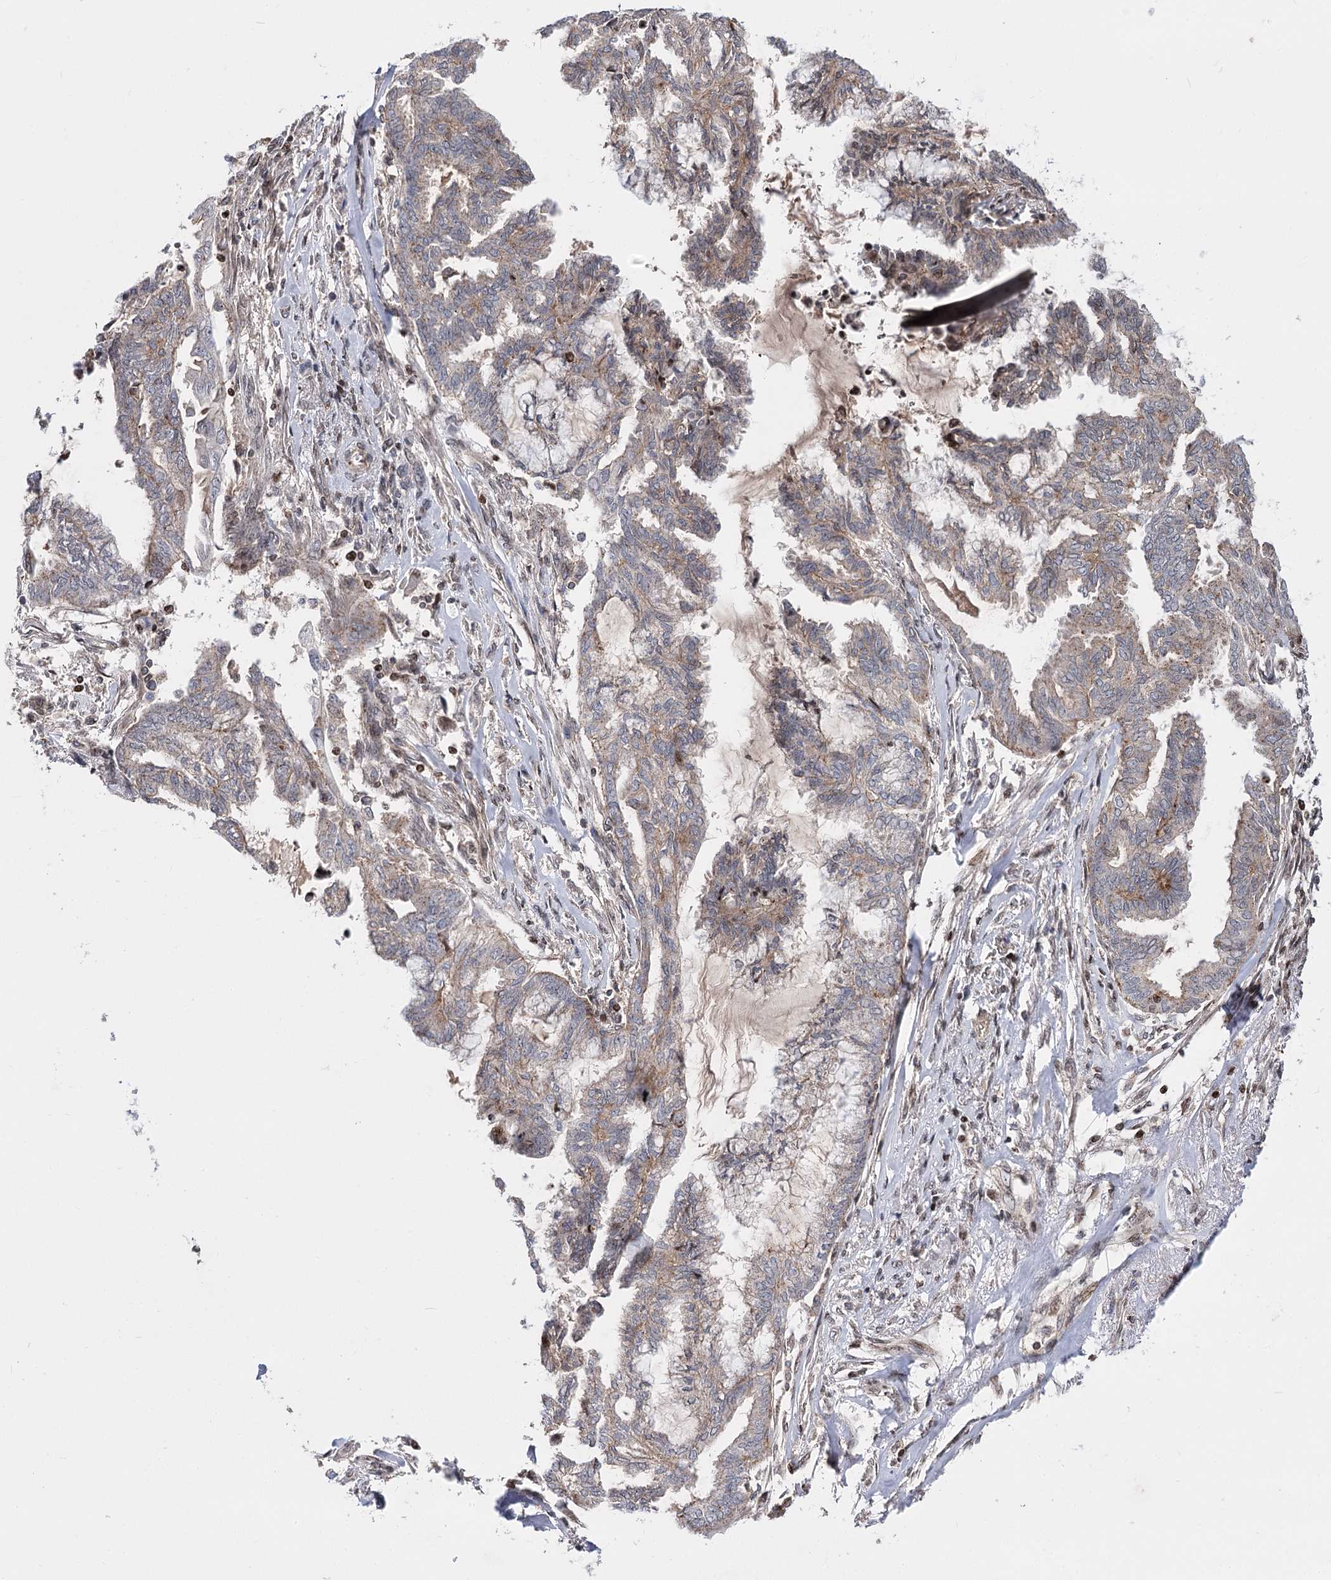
{"staining": {"intensity": "weak", "quantity": "25%-75%", "location": "cytoplasmic/membranous"}, "tissue": "endometrial cancer", "cell_type": "Tumor cells", "image_type": "cancer", "snomed": [{"axis": "morphology", "description": "Adenocarcinoma, NOS"}, {"axis": "topography", "description": "Endometrium"}], "caption": "Human adenocarcinoma (endometrial) stained with a protein marker demonstrates weak staining in tumor cells.", "gene": "ZFYVE27", "patient": {"sex": "female", "age": 86}}